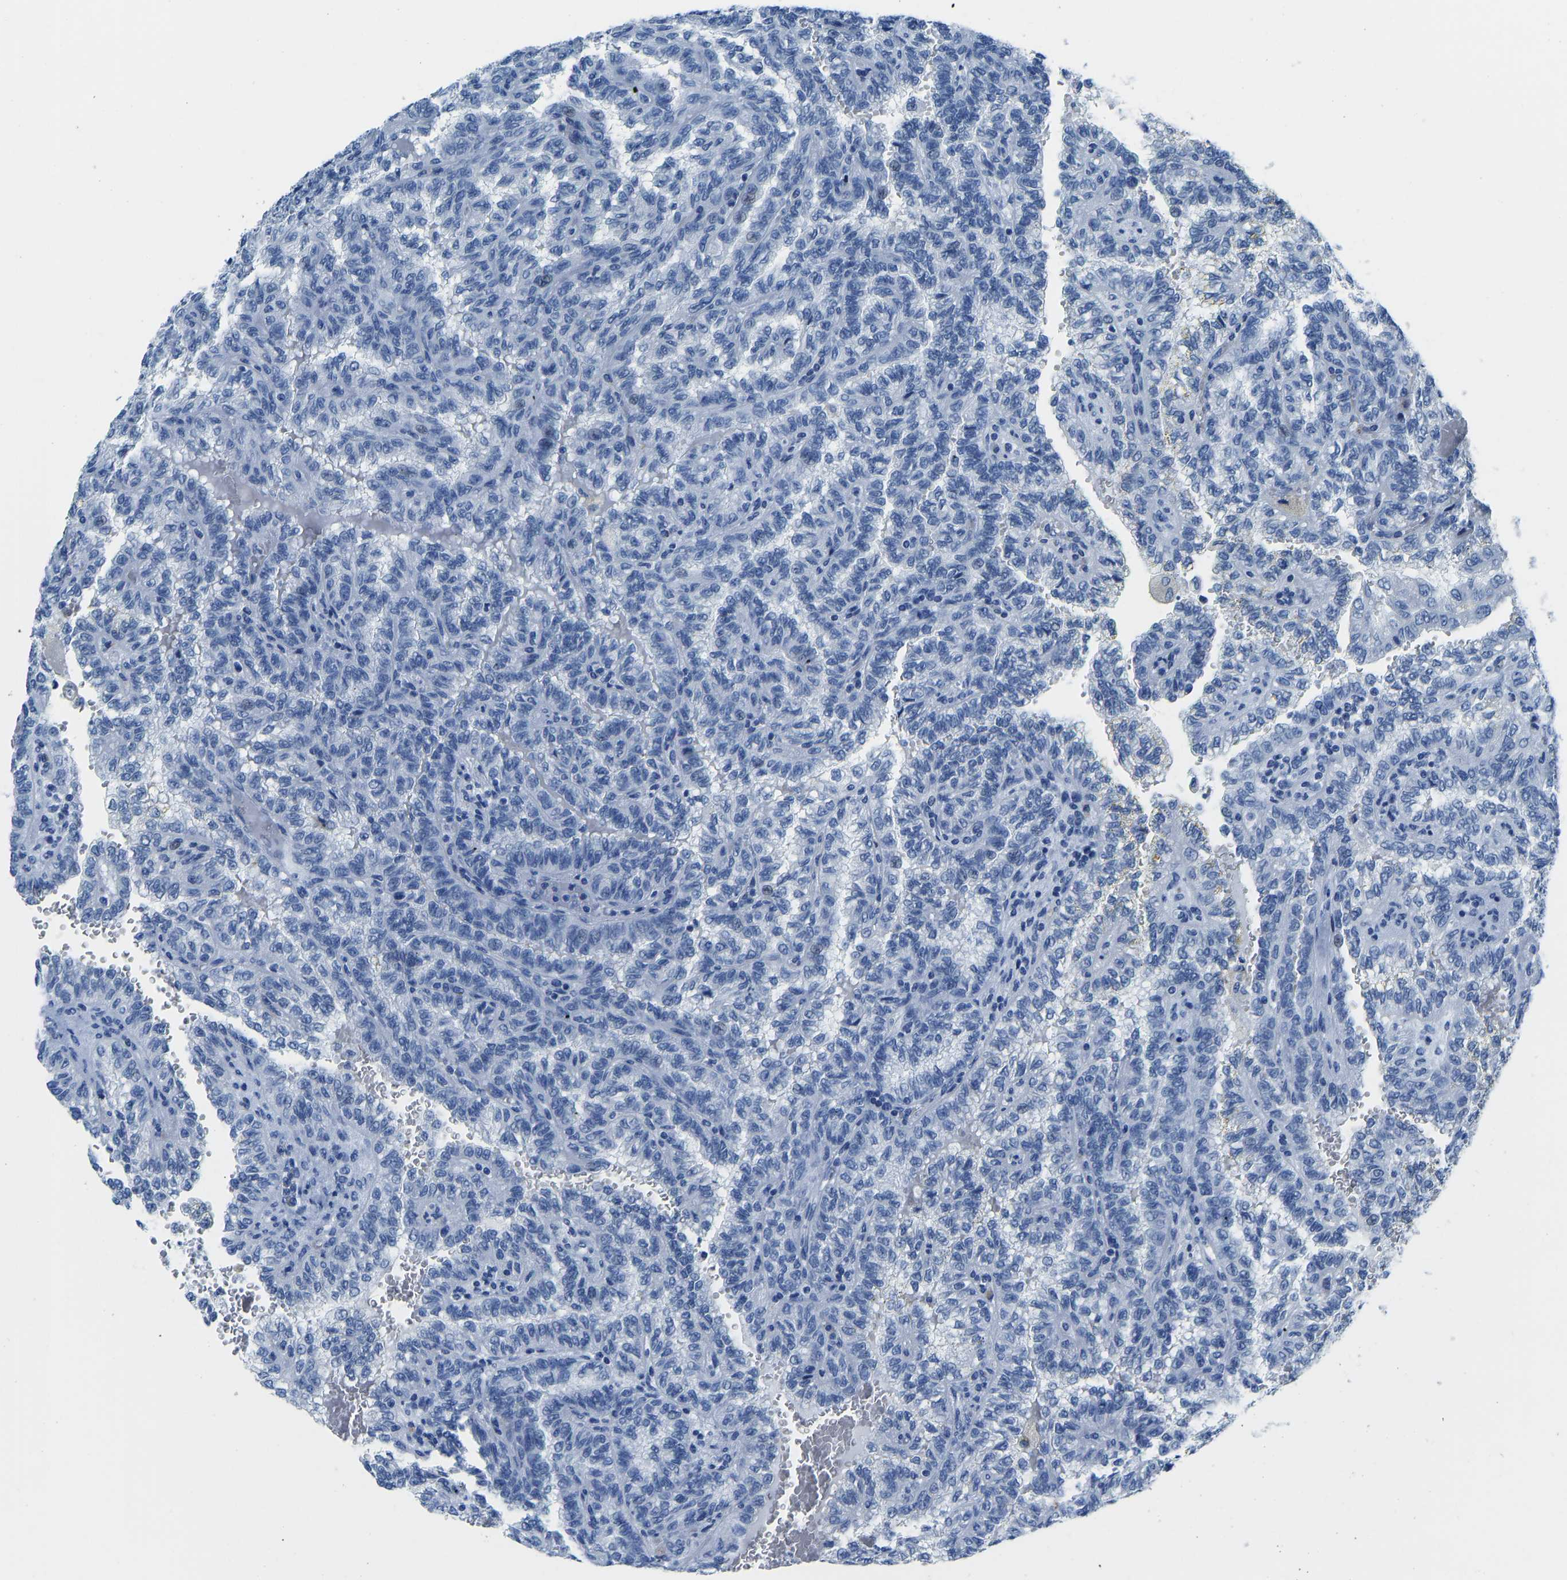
{"staining": {"intensity": "negative", "quantity": "none", "location": "none"}, "tissue": "renal cancer", "cell_type": "Tumor cells", "image_type": "cancer", "snomed": [{"axis": "morphology", "description": "Inflammation, NOS"}, {"axis": "morphology", "description": "Adenocarcinoma, NOS"}, {"axis": "topography", "description": "Kidney"}], "caption": "Renal cancer was stained to show a protein in brown. There is no significant staining in tumor cells.", "gene": "SERPINB3", "patient": {"sex": "male", "age": 68}}